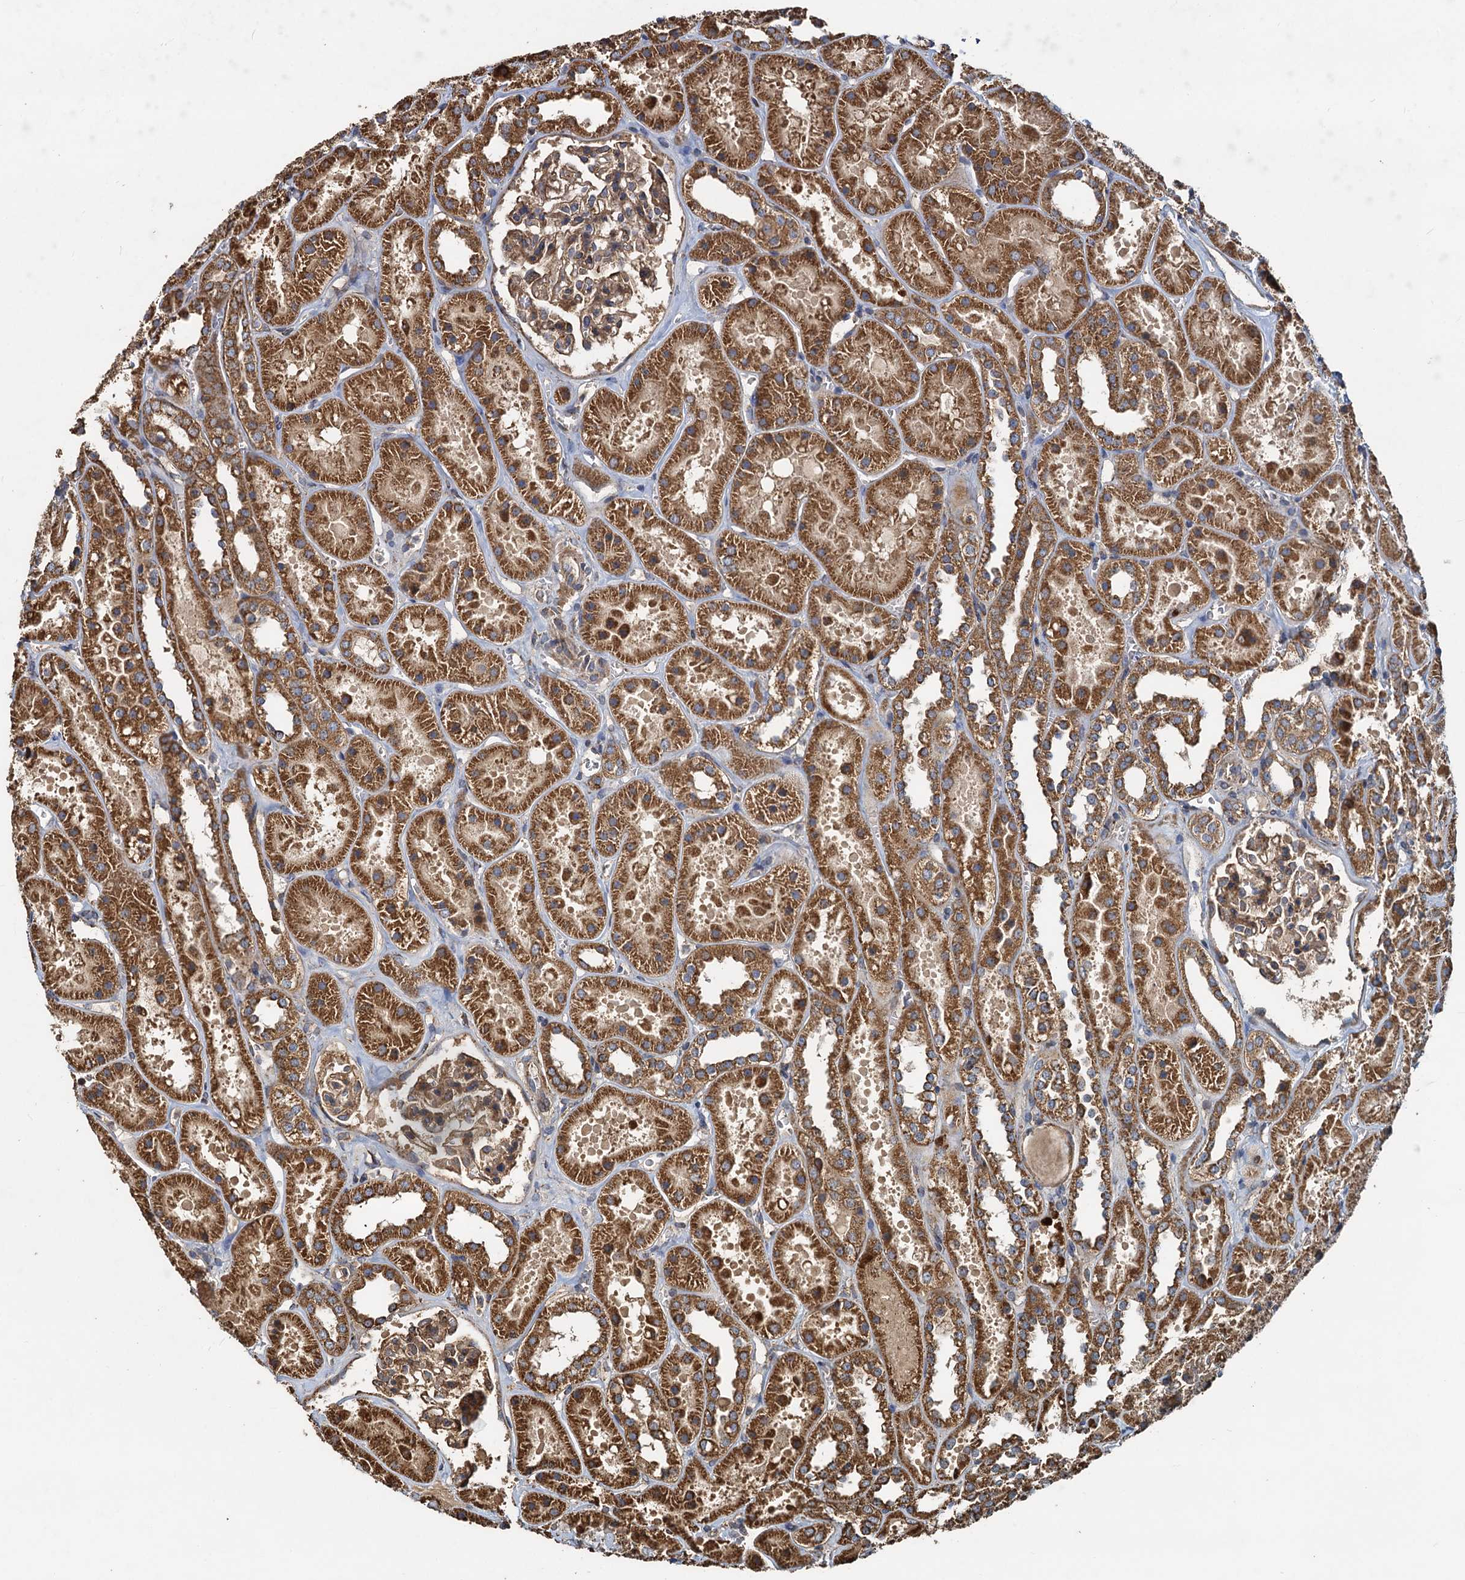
{"staining": {"intensity": "moderate", "quantity": ">75%", "location": "cytoplasmic/membranous"}, "tissue": "kidney", "cell_type": "Cells in glomeruli", "image_type": "normal", "snomed": [{"axis": "morphology", "description": "Normal tissue, NOS"}, {"axis": "topography", "description": "Kidney"}], "caption": "The image displays a brown stain indicating the presence of a protein in the cytoplasmic/membranous of cells in glomeruli in kidney.", "gene": "SDS", "patient": {"sex": "female", "age": 41}}